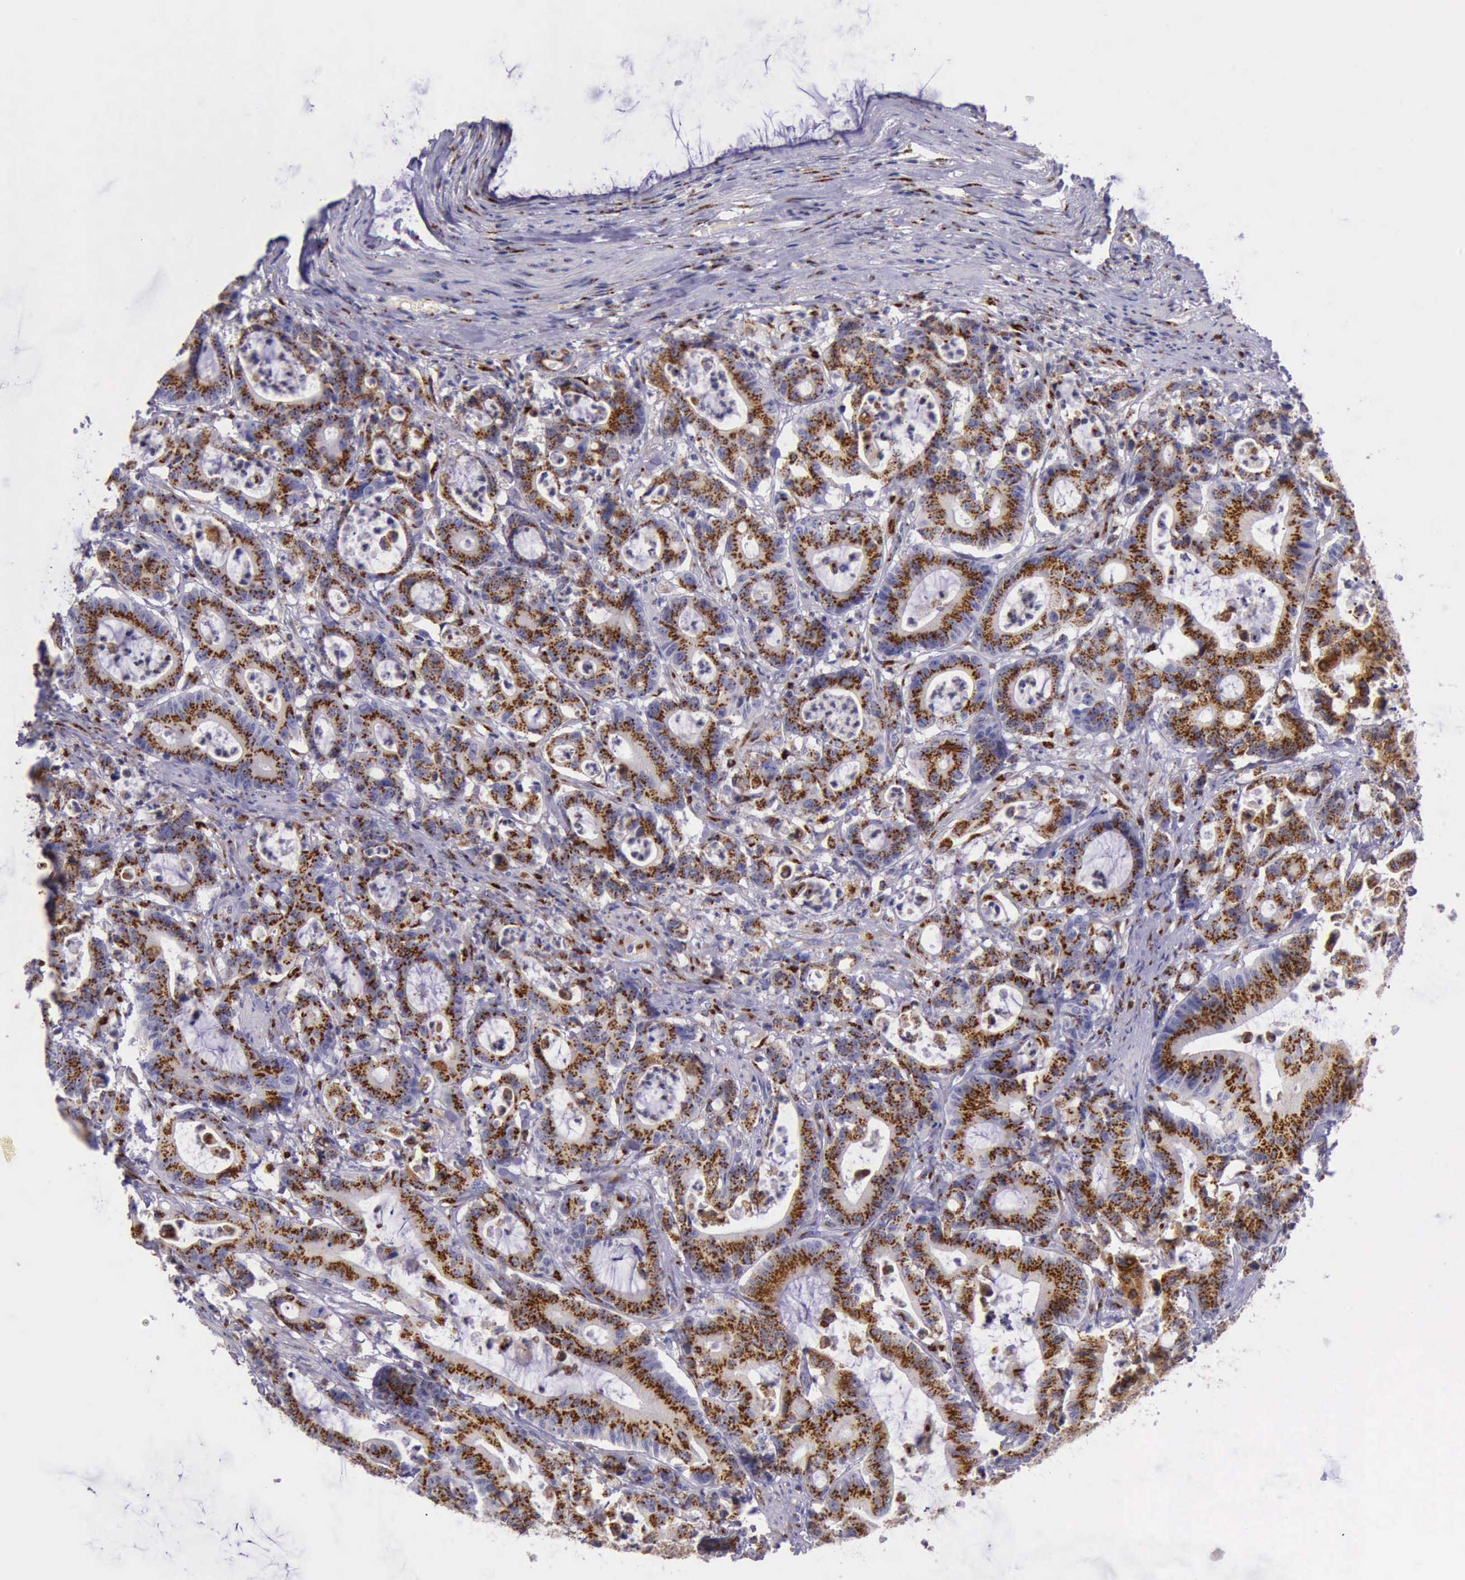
{"staining": {"intensity": "strong", "quantity": ">75%", "location": "cytoplasmic/membranous"}, "tissue": "colorectal cancer", "cell_type": "Tumor cells", "image_type": "cancer", "snomed": [{"axis": "morphology", "description": "Adenocarcinoma, NOS"}, {"axis": "topography", "description": "Colon"}], "caption": "An image of human colorectal cancer (adenocarcinoma) stained for a protein reveals strong cytoplasmic/membranous brown staining in tumor cells.", "gene": "GOLGA5", "patient": {"sex": "female", "age": 84}}